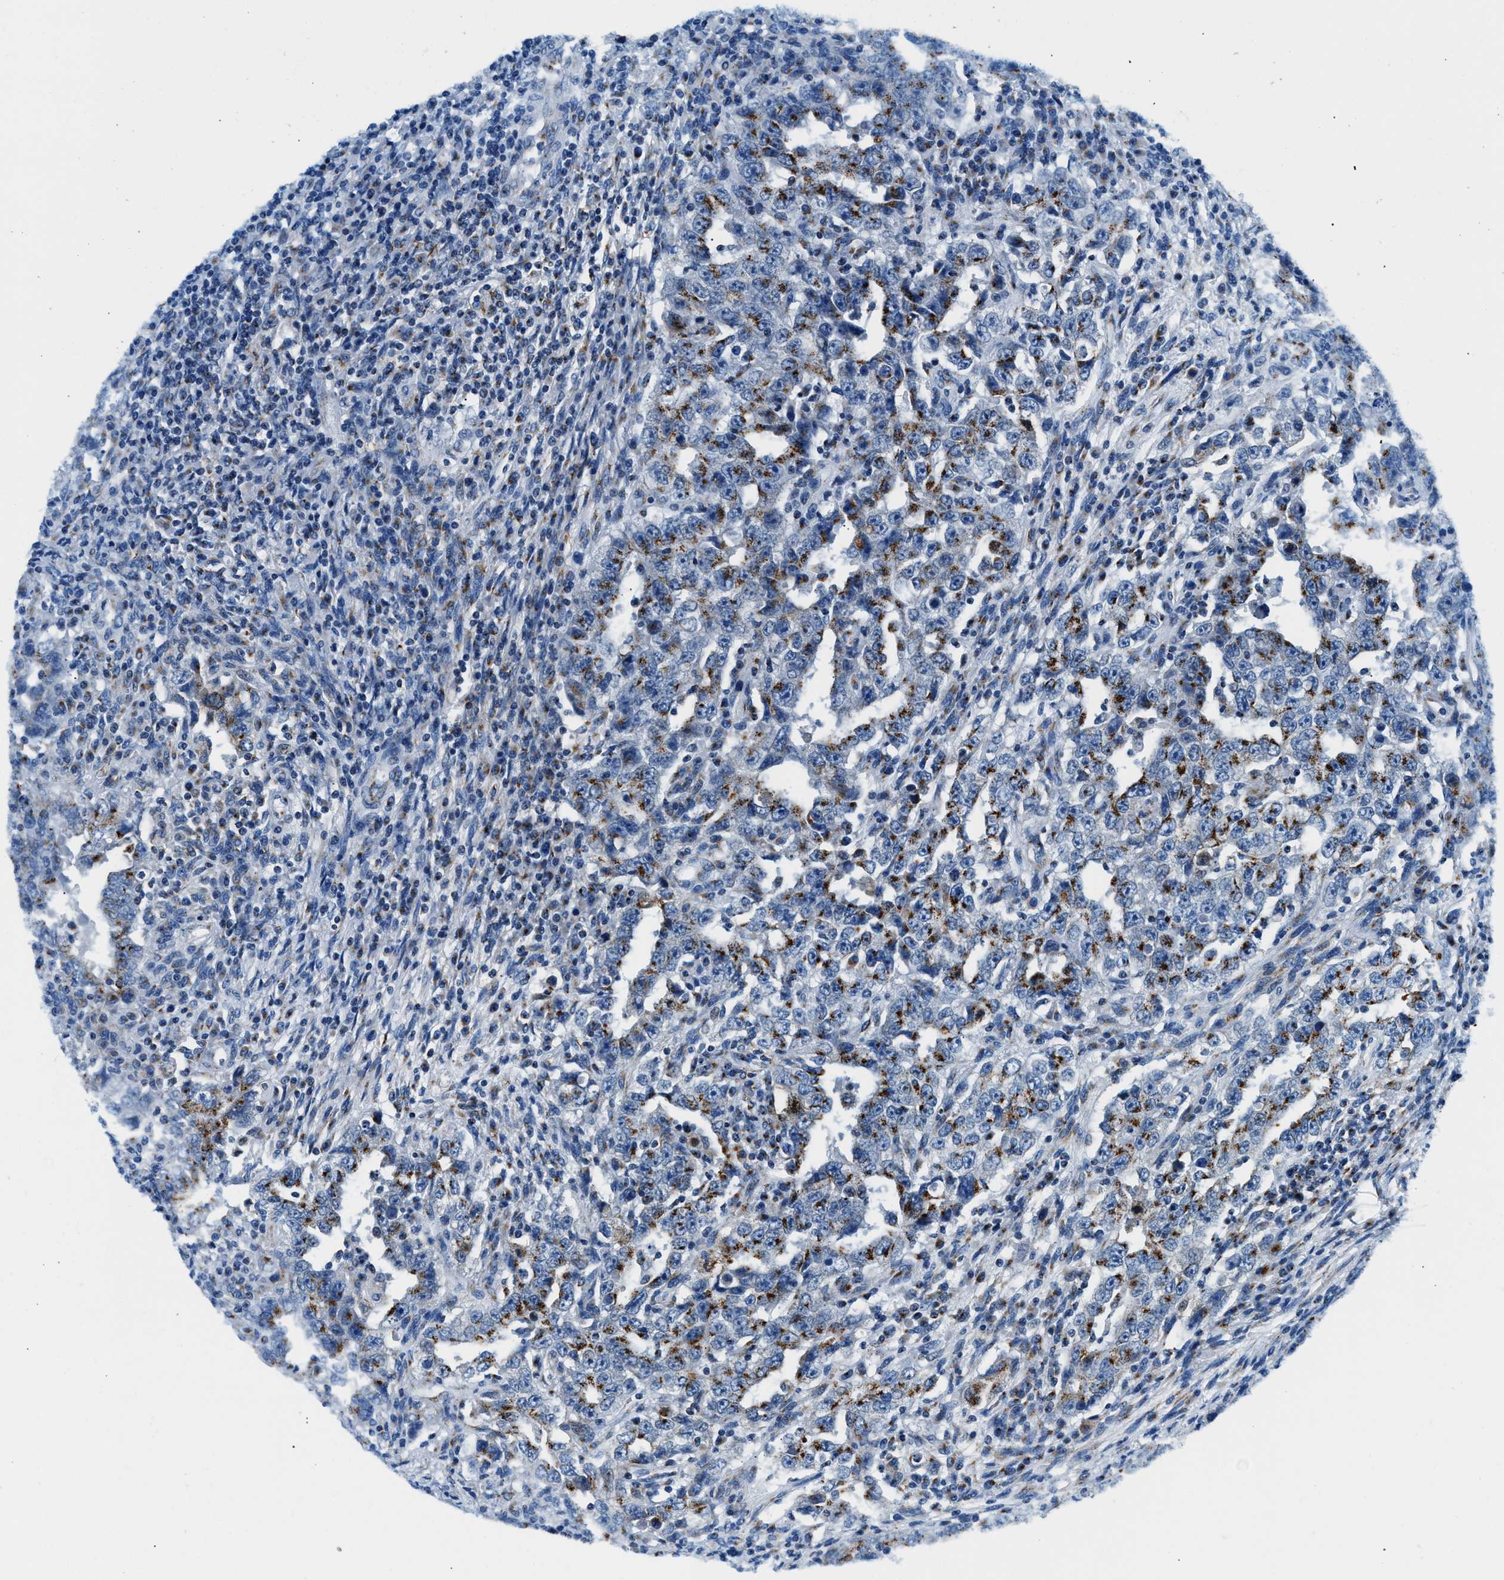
{"staining": {"intensity": "moderate", "quantity": ">75%", "location": "cytoplasmic/membranous"}, "tissue": "testis cancer", "cell_type": "Tumor cells", "image_type": "cancer", "snomed": [{"axis": "morphology", "description": "Carcinoma, Embryonal, NOS"}, {"axis": "topography", "description": "Testis"}], "caption": "A histopathology image of testis cancer (embryonal carcinoma) stained for a protein shows moderate cytoplasmic/membranous brown staining in tumor cells.", "gene": "VPS53", "patient": {"sex": "male", "age": 26}}